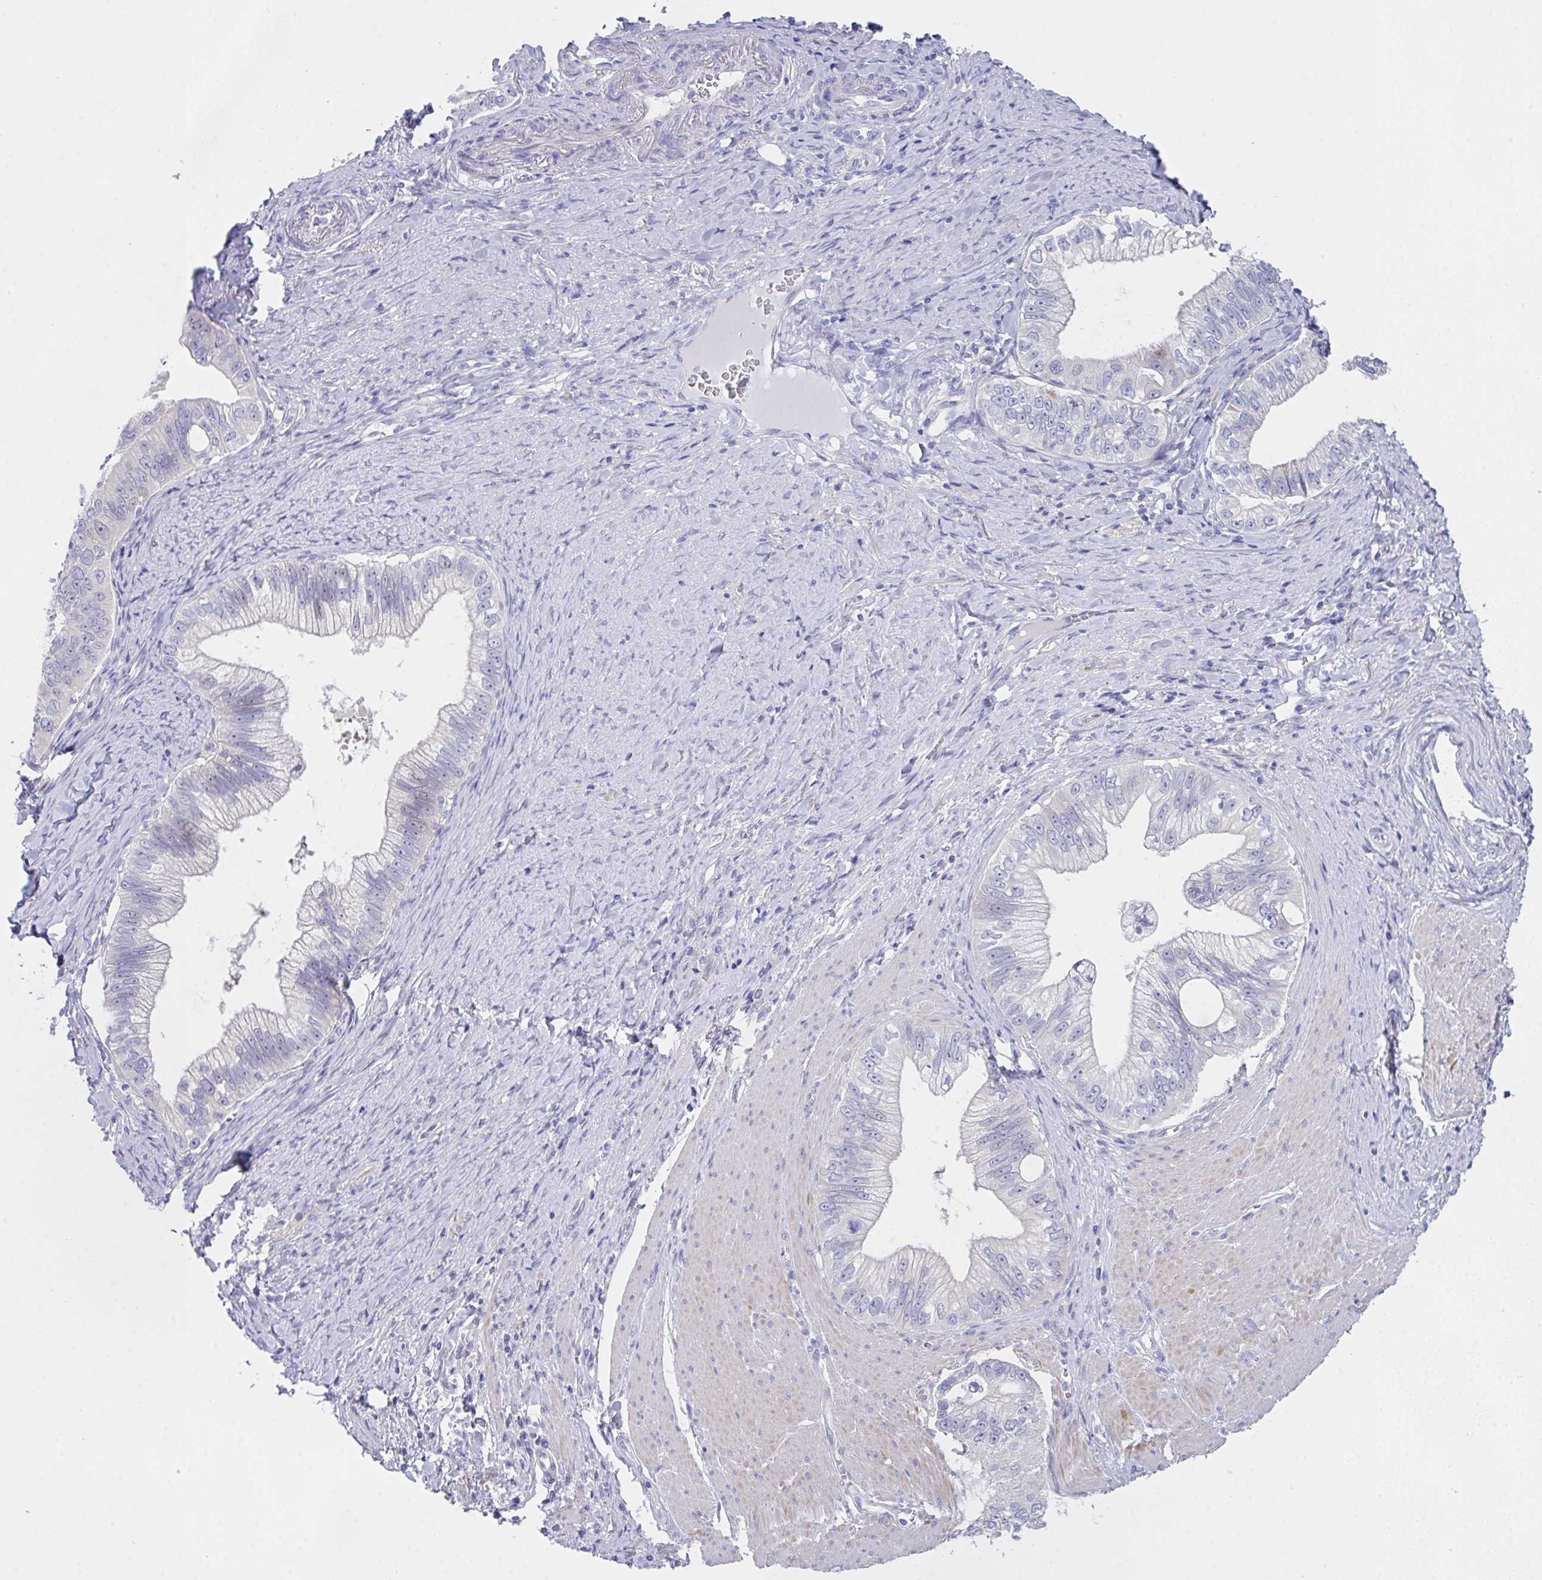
{"staining": {"intensity": "negative", "quantity": "none", "location": "none"}, "tissue": "pancreatic cancer", "cell_type": "Tumor cells", "image_type": "cancer", "snomed": [{"axis": "morphology", "description": "Adenocarcinoma, NOS"}, {"axis": "topography", "description": "Pancreas"}], "caption": "This histopathology image is of adenocarcinoma (pancreatic) stained with IHC to label a protein in brown with the nuclei are counter-stained blue. There is no staining in tumor cells.", "gene": "FBXO47", "patient": {"sex": "male", "age": 70}}